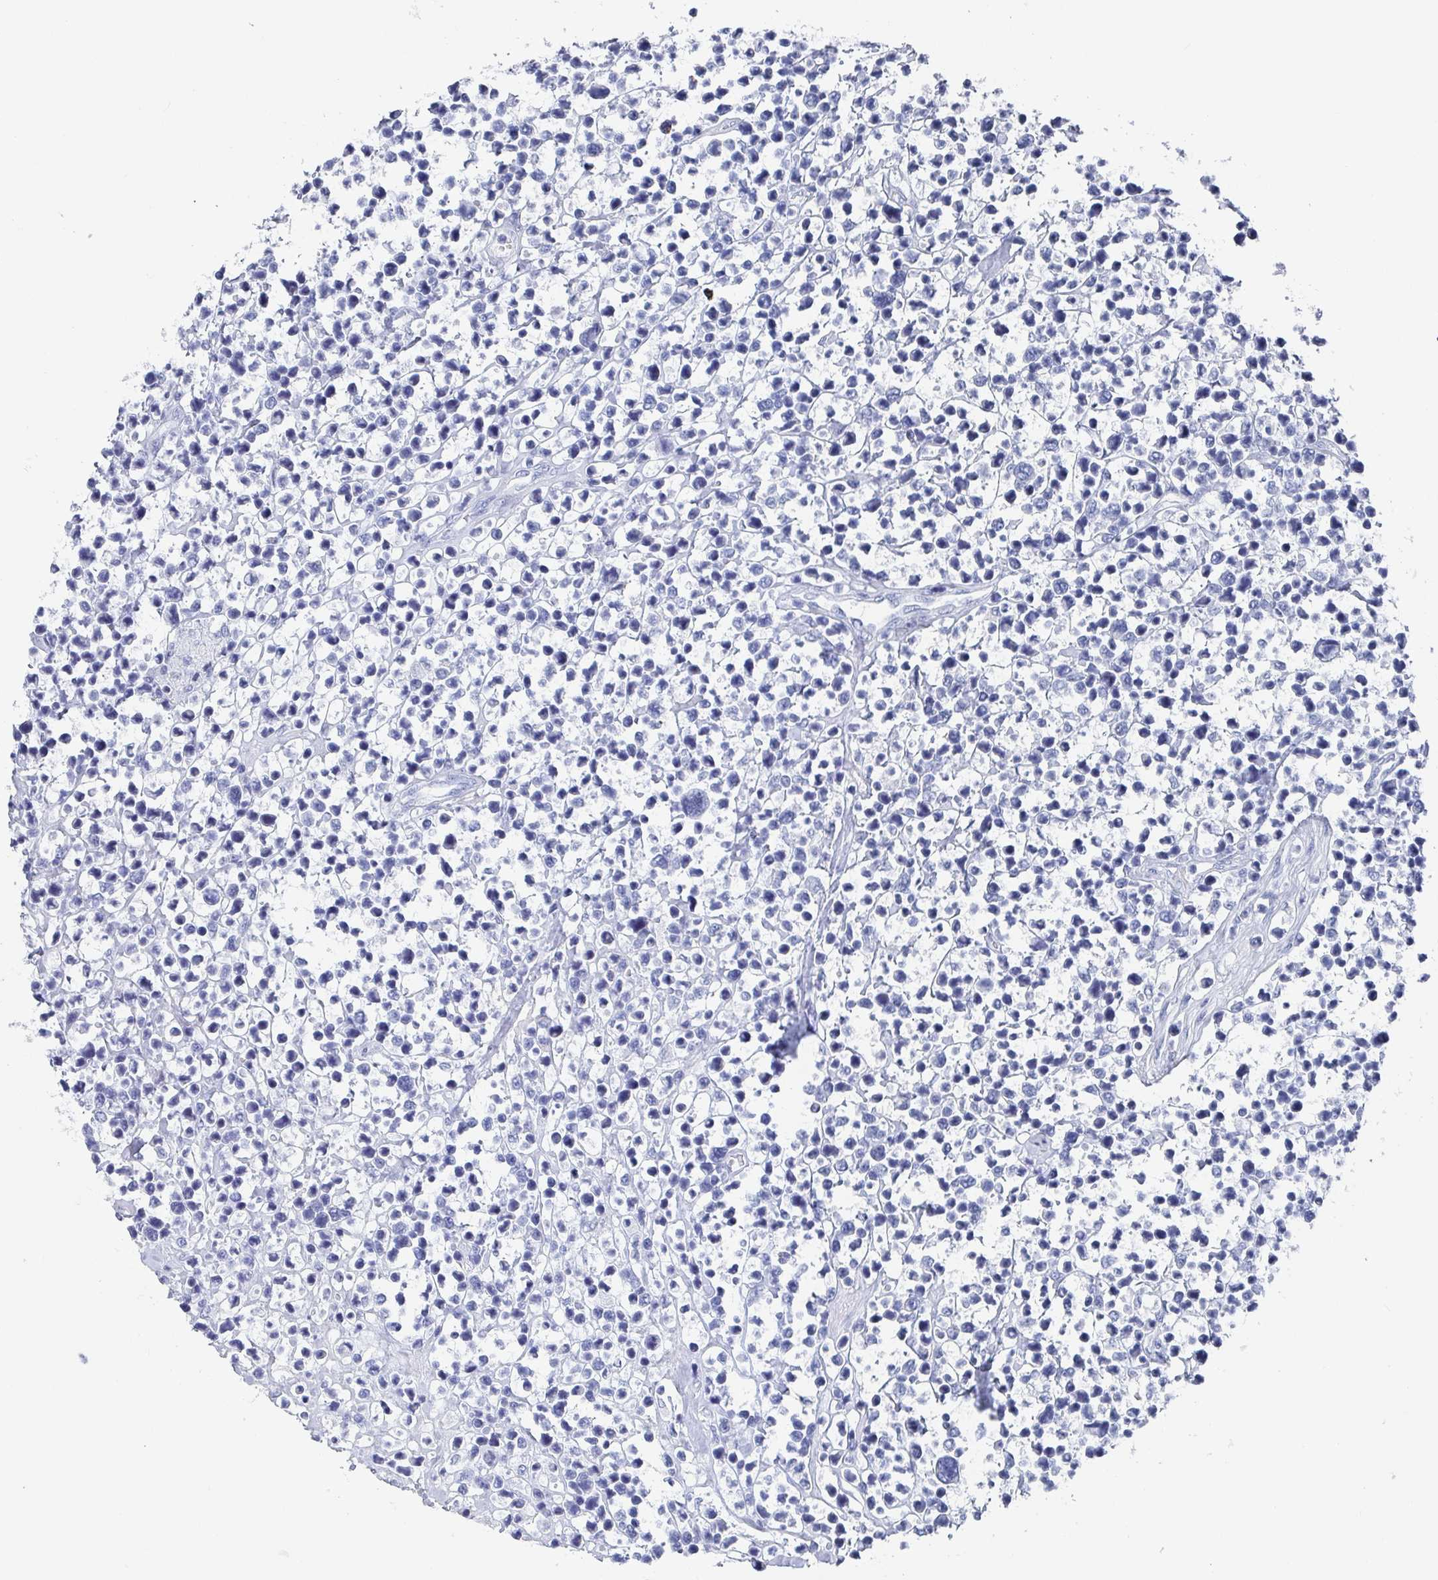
{"staining": {"intensity": "negative", "quantity": "none", "location": "none"}, "tissue": "lymphoma", "cell_type": "Tumor cells", "image_type": "cancer", "snomed": [{"axis": "morphology", "description": "Malignant lymphoma, non-Hodgkin's type, Low grade"}, {"axis": "topography", "description": "Lymph node"}], "caption": "A histopathology image of malignant lymphoma, non-Hodgkin's type (low-grade) stained for a protein reveals no brown staining in tumor cells. (DAB (3,3'-diaminobenzidine) IHC visualized using brightfield microscopy, high magnification).", "gene": "CAMKV", "patient": {"sex": "male", "age": 60}}